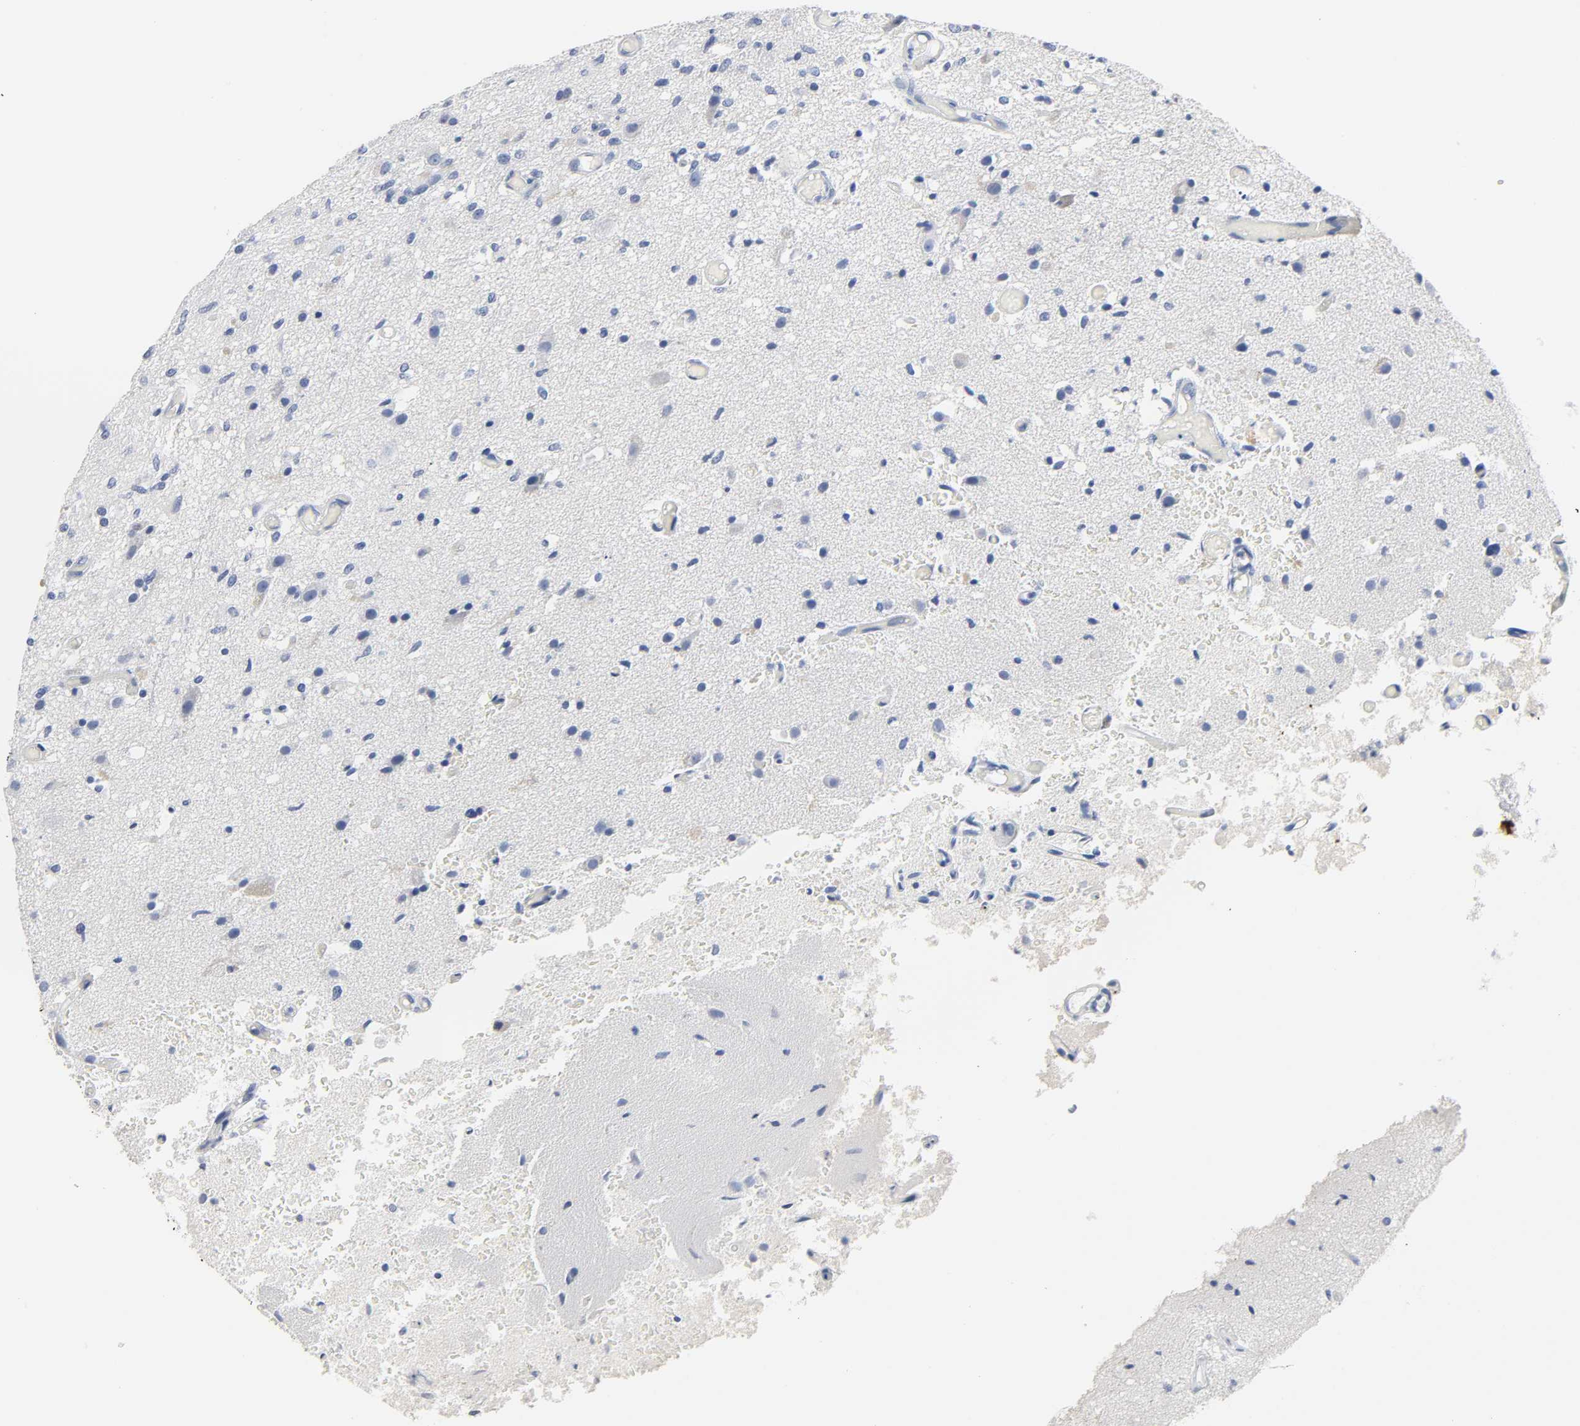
{"staining": {"intensity": "negative", "quantity": "none", "location": "none"}, "tissue": "glioma", "cell_type": "Tumor cells", "image_type": "cancer", "snomed": [{"axis": "morphology", "description": "Normal tissue, NOS"}, {"axis": "morphology", "description": "Glioma, malignant, High grade"}, {"axis": "topography", "description": "Cerebral cortex"}], "caption": "IHC photomicrograph of neoplastic tissue: malignant glioma (high-grade) stained with DAB displays no significant protein positivity in tumor cells. (DAB (3,3'-diaminobenzidine) immunohistochemistry (IHC) with hematoxylin counter stain).", "gene": "ACP3", "patient": {"sex": "male", "age": 77}}